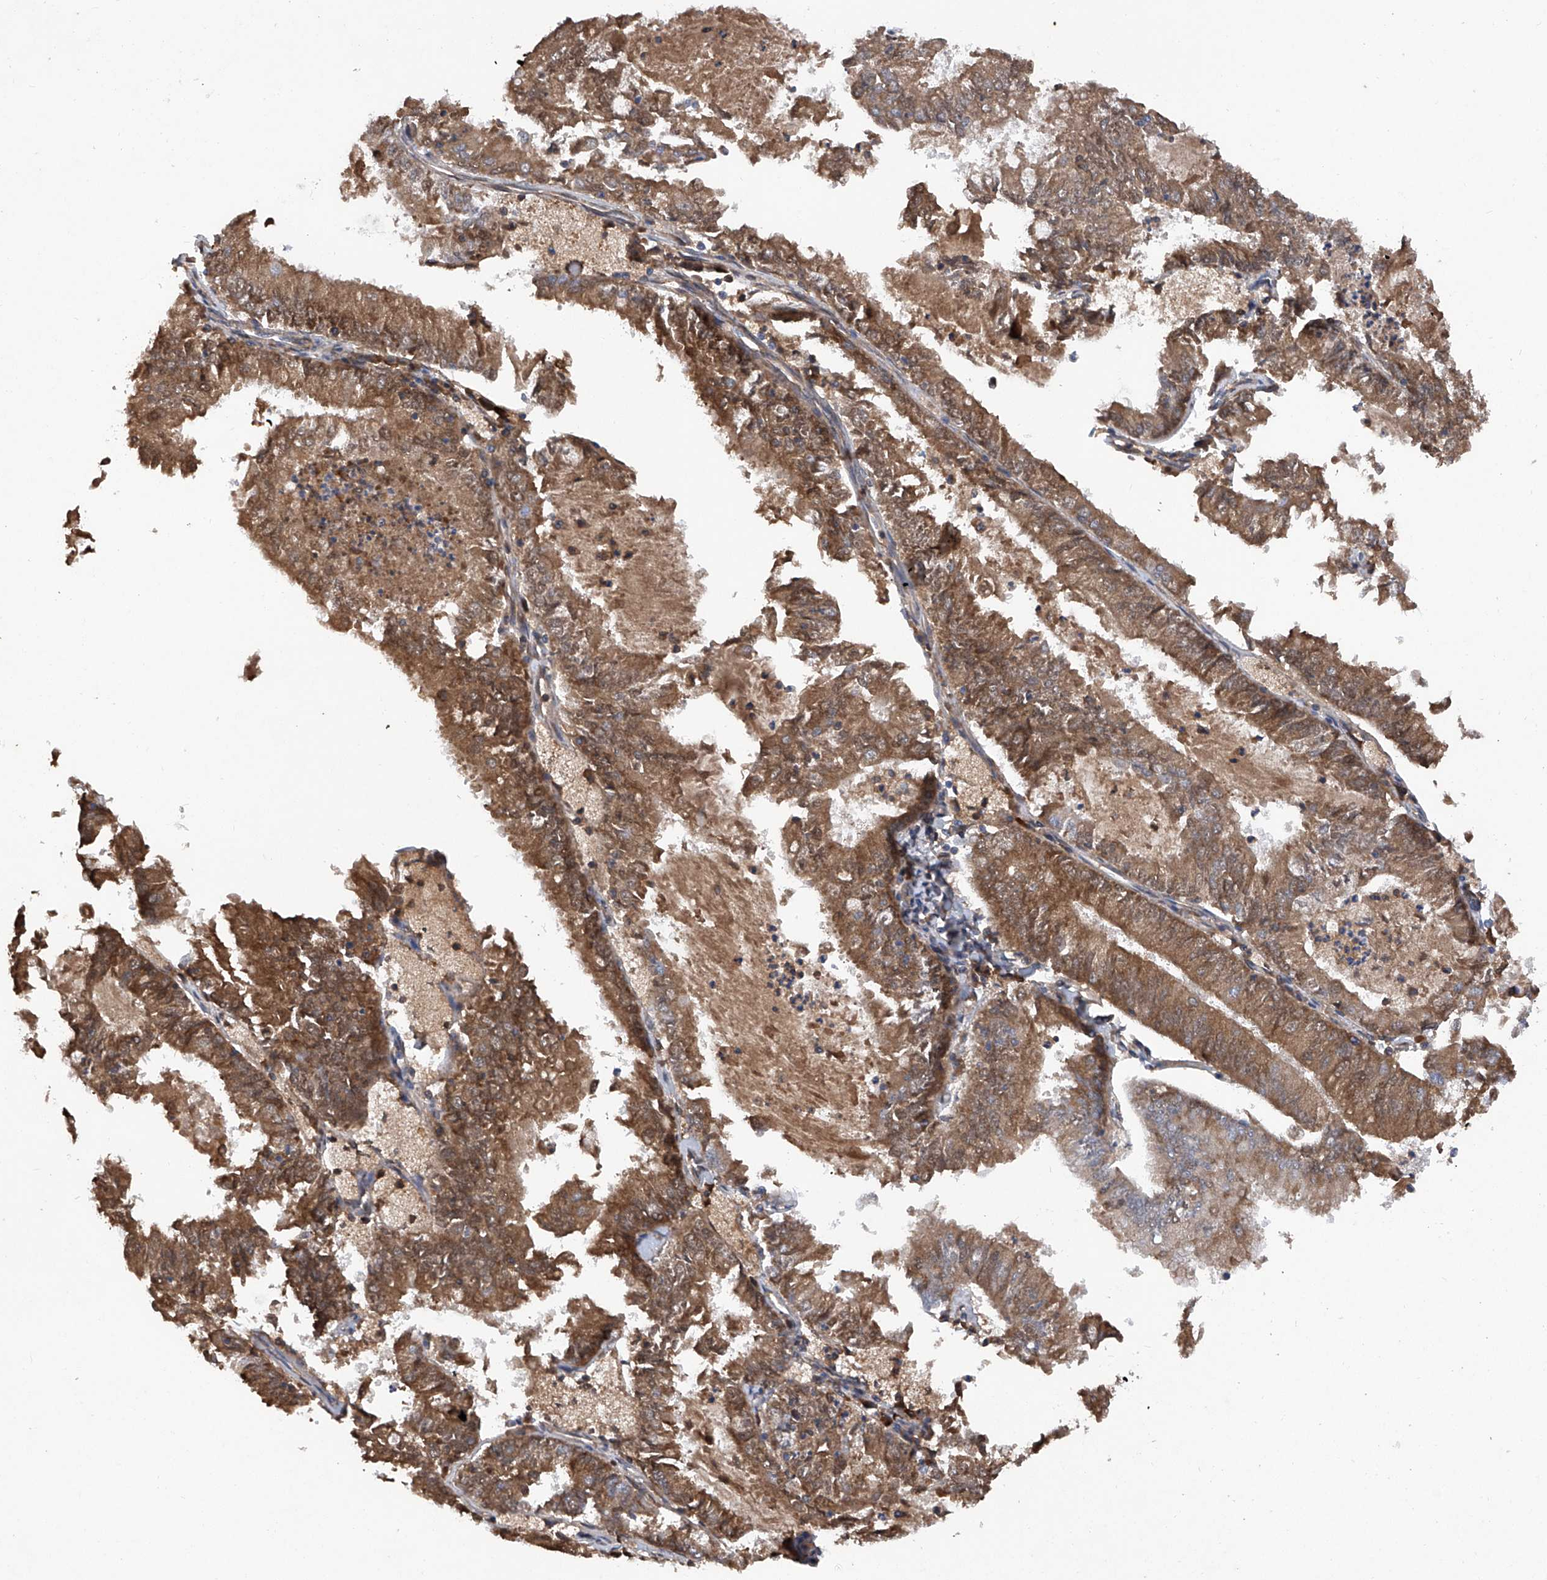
{"staining": {"intensity": "strong", "quantity": ">75%", "location": "cytoplasmic/membranous"}, "tissue": "endometrial cancer", "cell_type": "Tumor cells", "image_type": "cancer", "snomed": [{"axis": "morphology", "description": "Adenocarcinoma, NOS"}, {"axis": "topography", "description": "Endometrium"}], "caption": "A high-resolution micrograph shows immunohistochemistry (IHC) staining of endometrial adenocarcinoma, which exhibits strong cytoplasmic/membranous positivity in about >75% of tumor cells.", "gene": "ASCC3", "patient": {"sex": "female", "age": 57}}